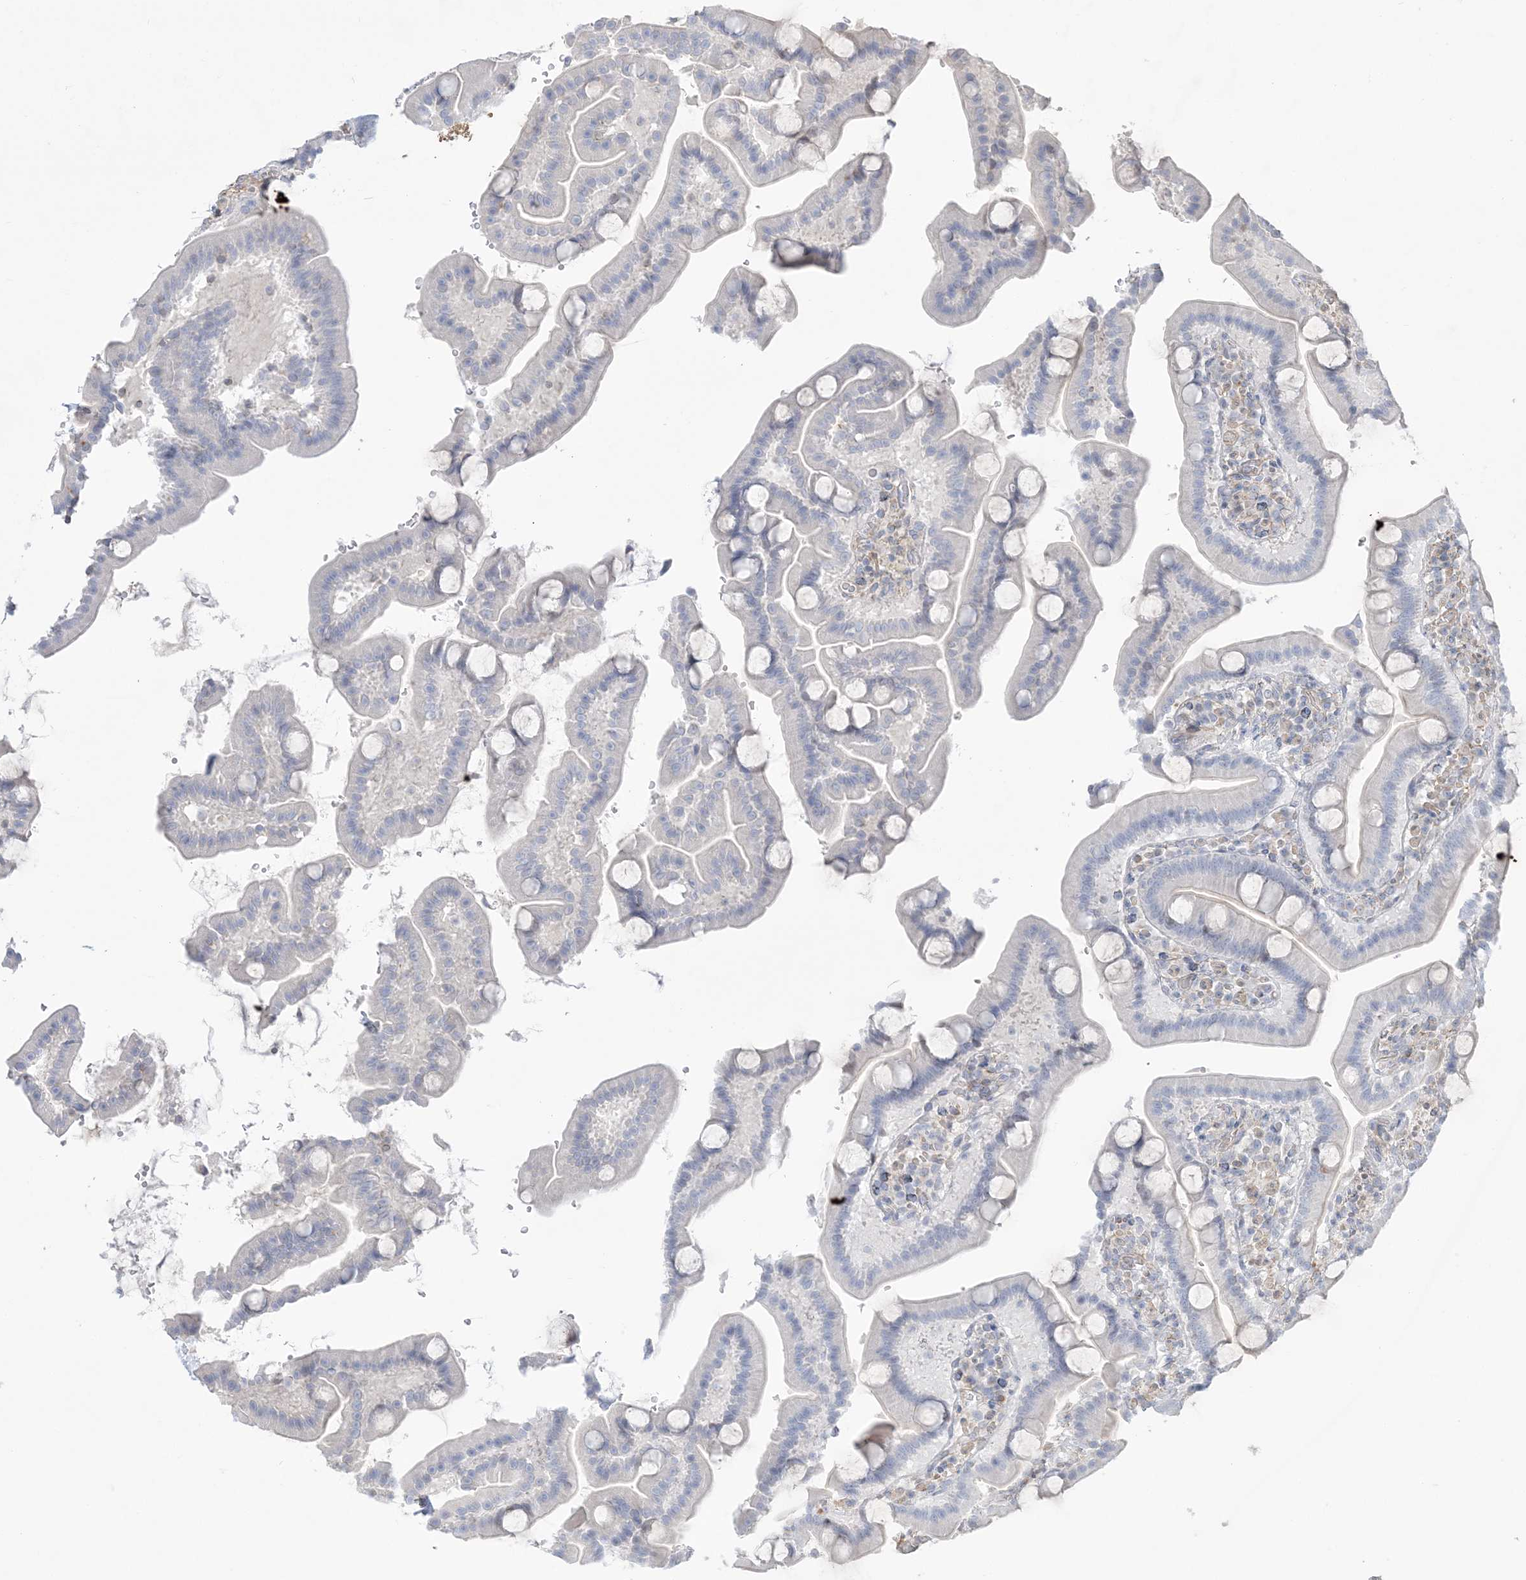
{"staining": {"intensity": "negative", "quantity": "none", "location": "none"}, "tissue": "duodenum", "cell_type": "Glandular cells", "image_type": "normal", "snomed": [{"axis": "morphology", "description": "Normal tissue, NOS"}, {"axis": "topography", "description": "Duodenum"}], "caption": "Protein analysis of normal duodenum shows no significant positivity in glandular cells. (DAB (3,3'-diaminobenzidine) immunohistochemistry, high magnification).", "gene": "ZNF821", "patient": {"sex": "male", "age": 55}}